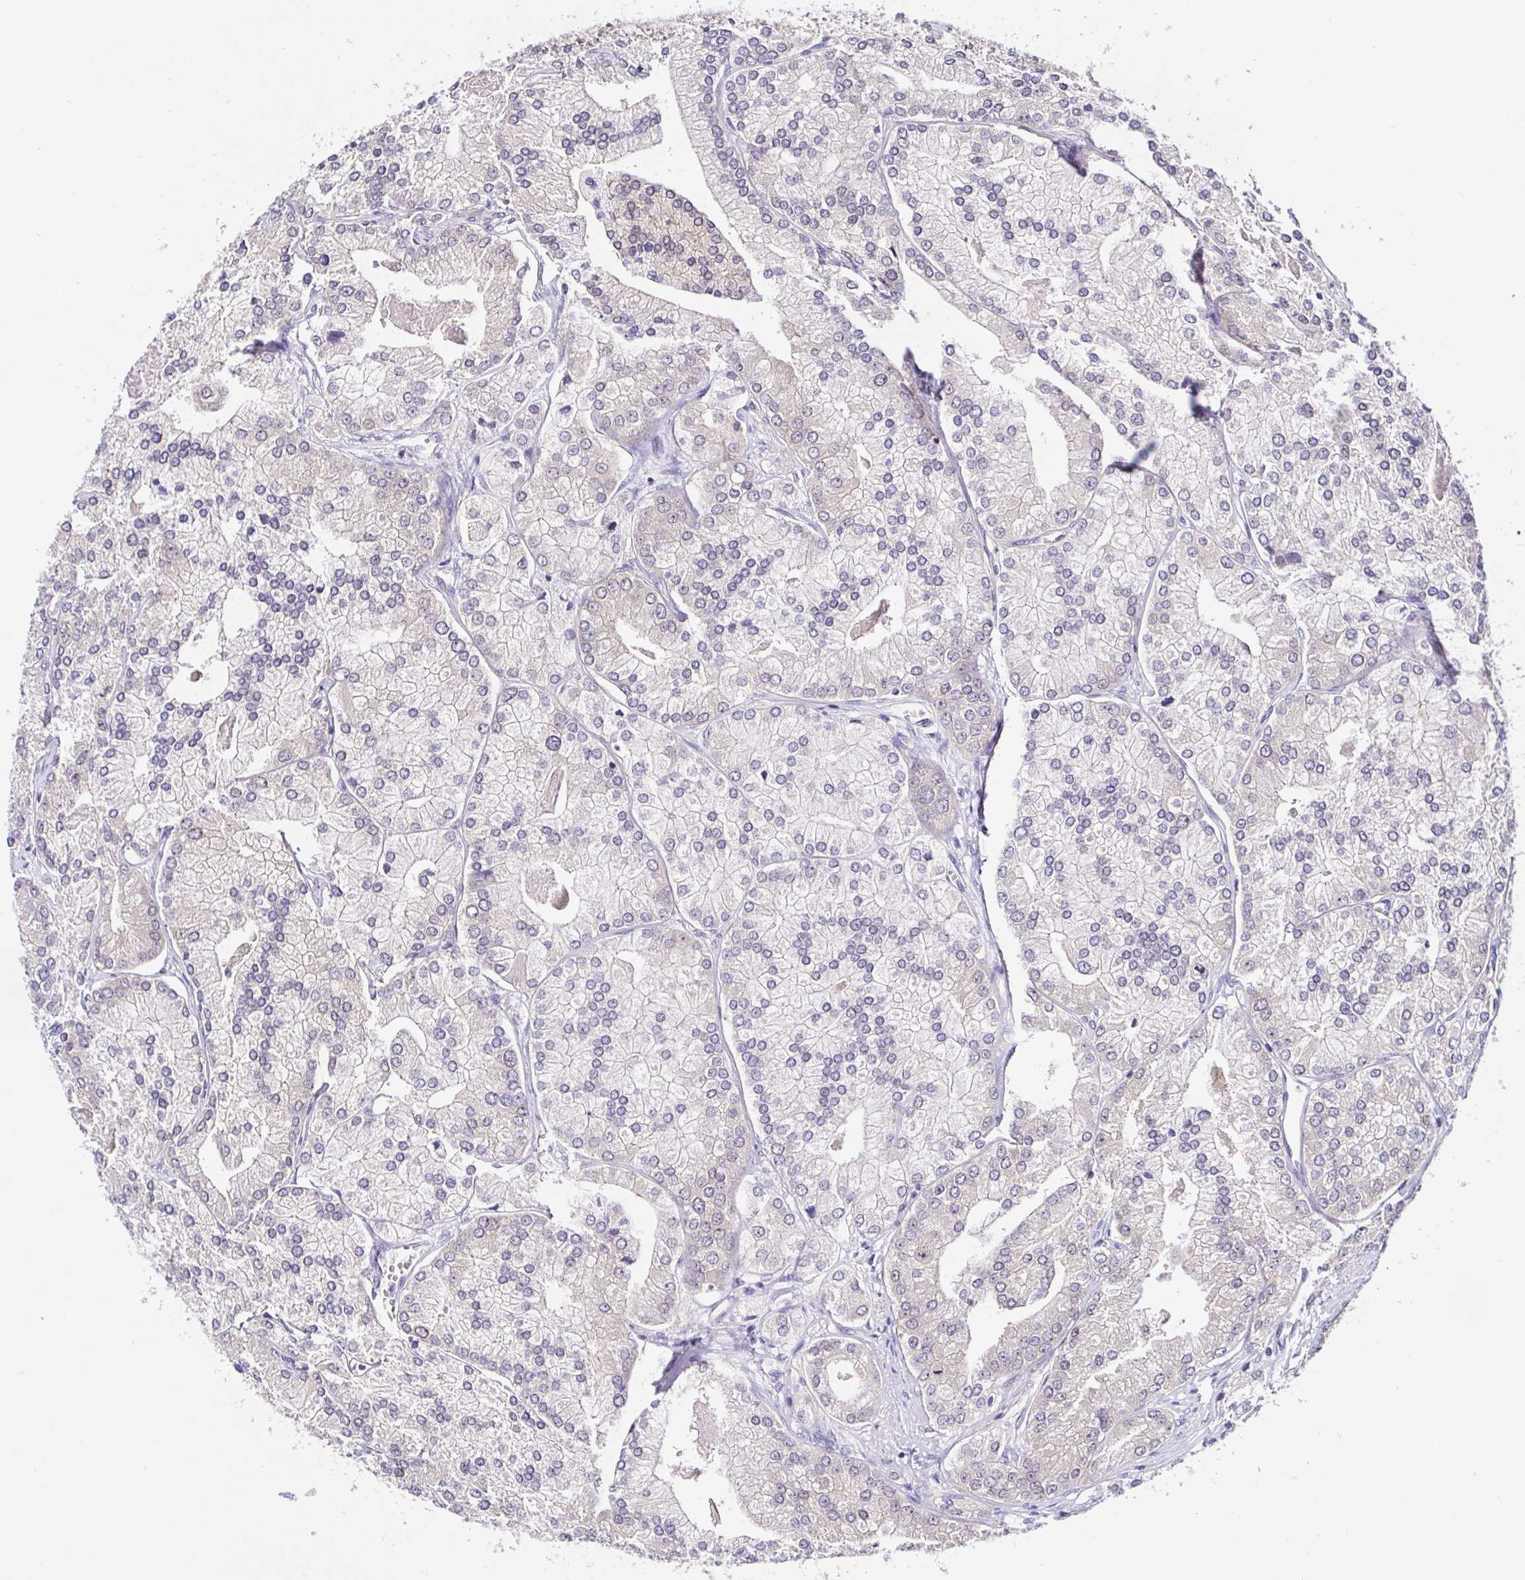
{"staining": {"intensity": "moderate", "quantity": "25%-75%", "location": "cytoplasmic/membranous"}, "tissue": "prostate cancer", "cell_type": "Tumor cells", "image_type": "cancer", "snomed": [{"axis": "morphology", "description": "Adenocarcinoma, High grade"}, {"axis": "topography", "description": "Prostate"}], "caption": "Immunohistochemistry (IHC) histopathology image of high-grade adenocarcinoma (prostate) stained for a protein (brown), which exhibits medium levels of moderate cytoplasmic/membranous positivity in about 25%-75% of tumor cells.", "gene": "UBE2M", "patient": {"sex": "male", "age": 61}}